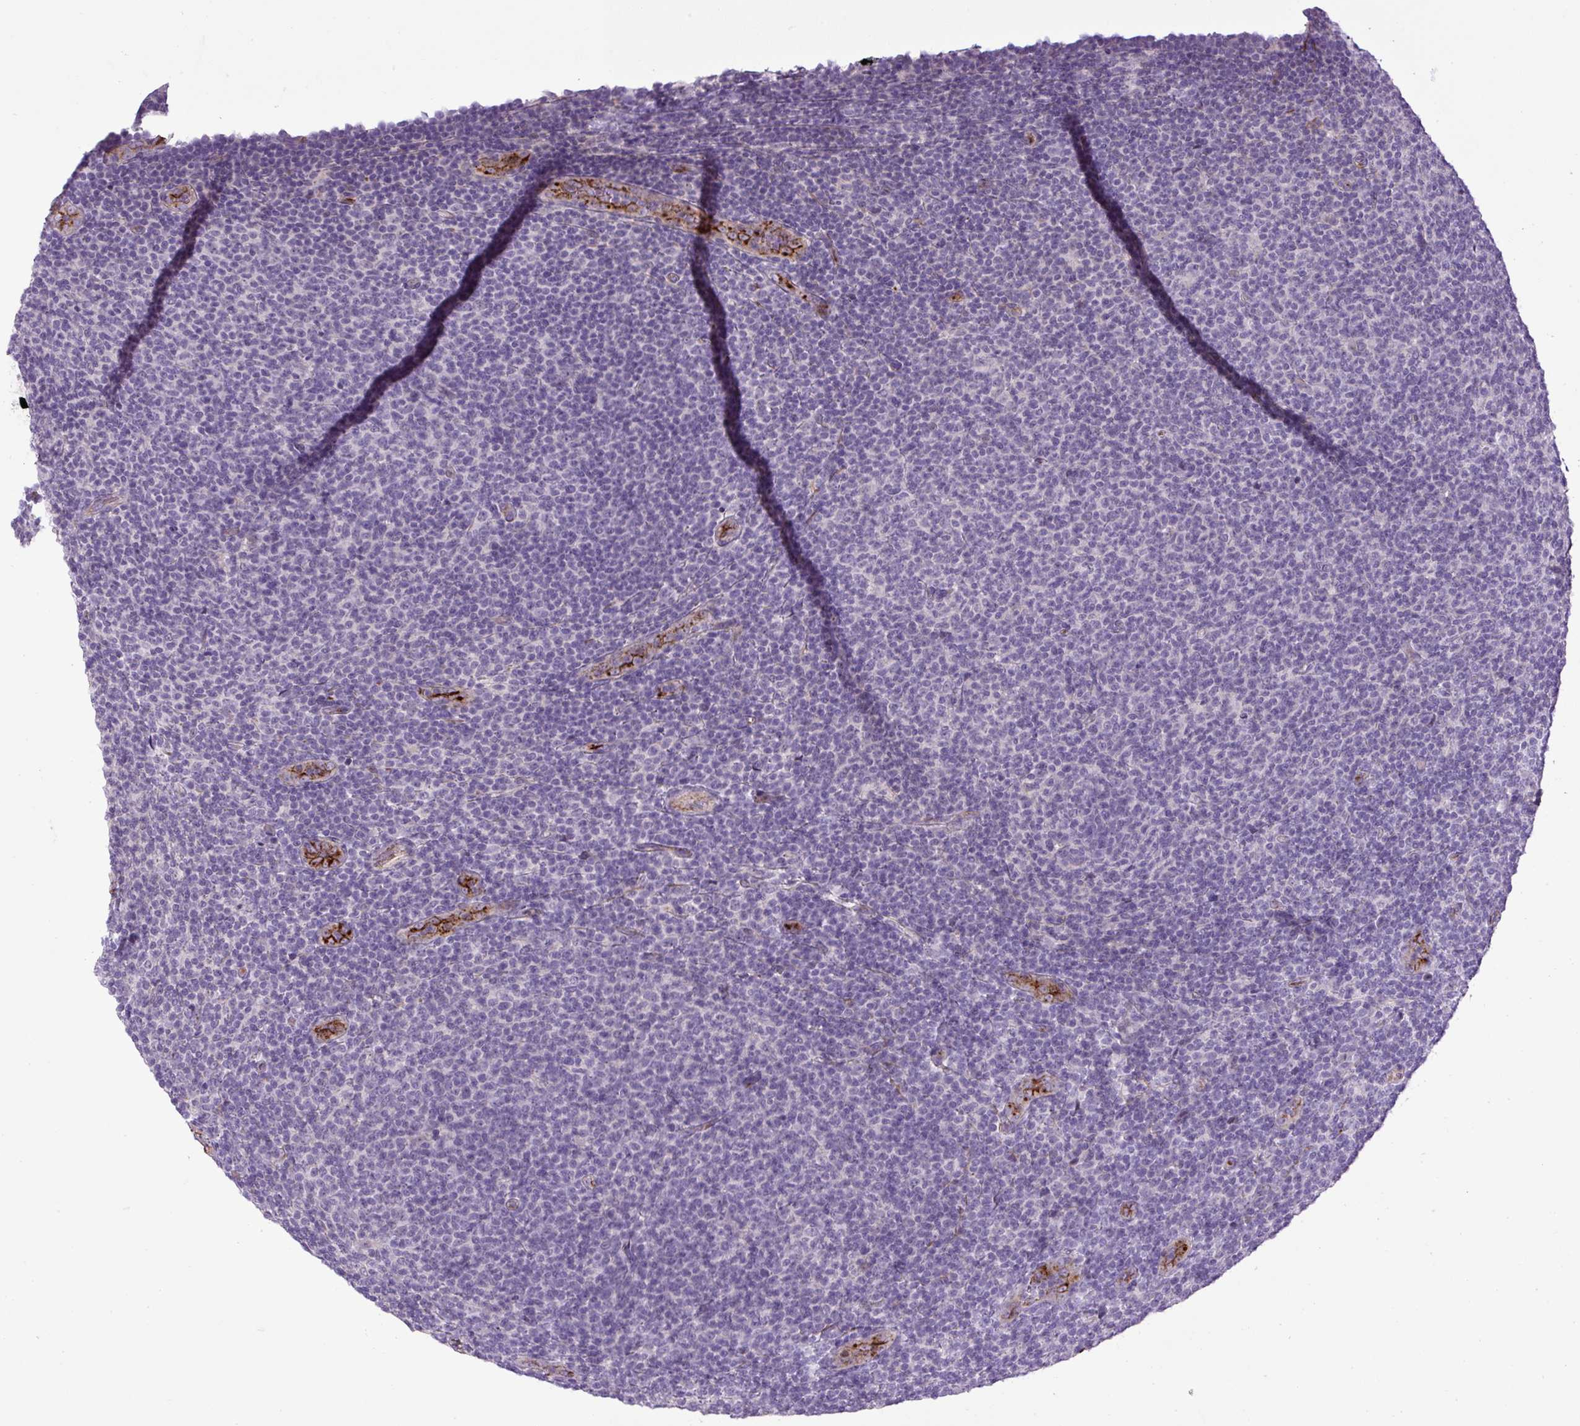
{"staining": {"intensity": "negative", "quantity": "none", "location": "none"}, "tissue": "lymphoma", "cell_type": "Tumor cells", "image_type": "cancer", "snomed": [{"axis": "morphology", "description": "Malignant lymphoma, non-Hodgkin's type, Low grade"}, {"axis": "topography", "description": "Lymph node"}], "caption": "An immunohistochemistry photomicrograph of malignant lymphoma, non-Hodgkin's type (low-grade) is shown. There is no staining in tumor cells of malignant lymphoma, non-Hodgkin's type (low-grade).", "gene": "LEFTY2", "patient": {"sex": "male", "age": 66}}